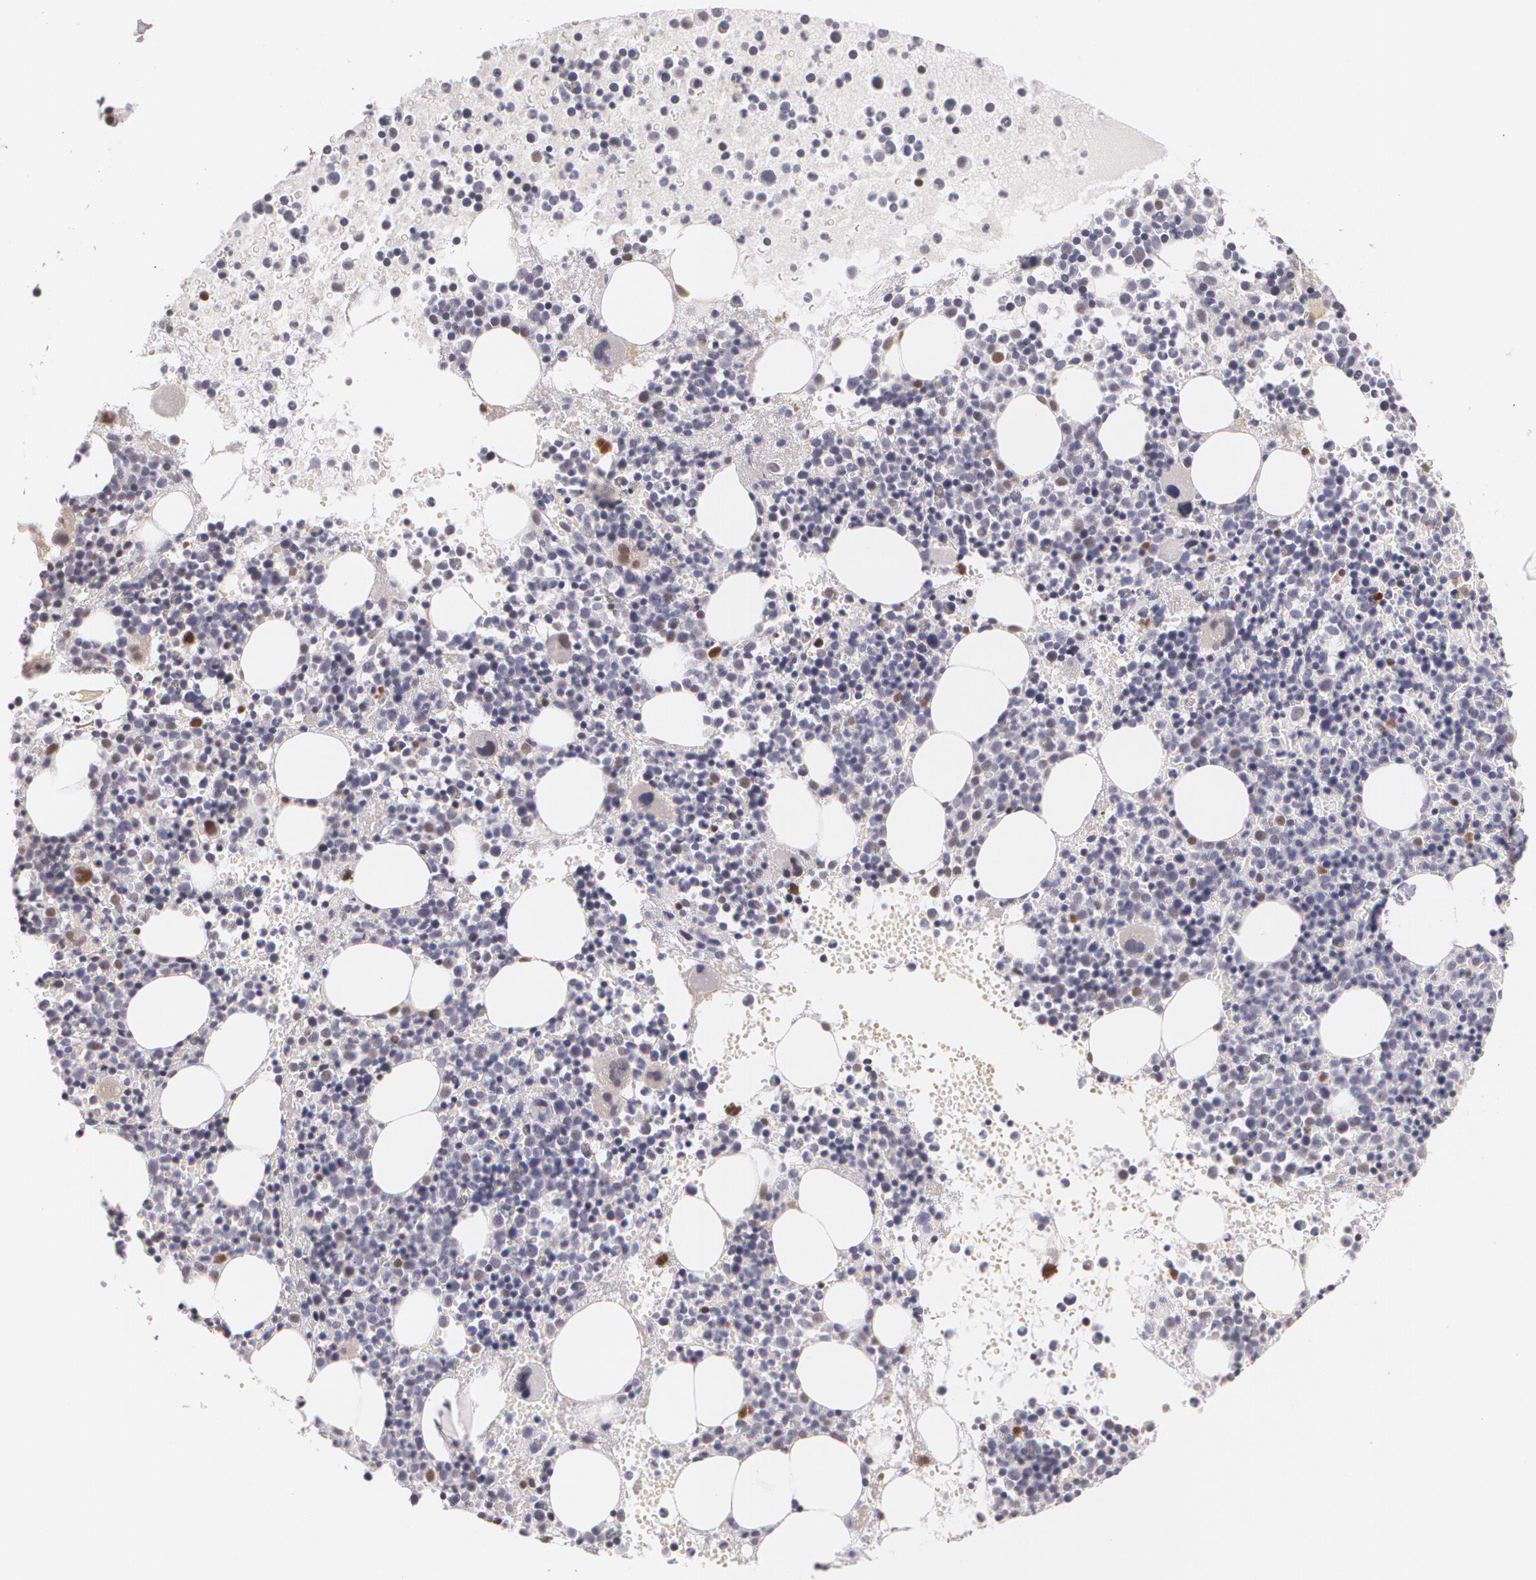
{"staining": {"intensity": "weak", "quantity": "<25%", "location": "nuclear"}, "tissue": "bone marrow", "cell_type": "Hematopoietic cells", "image_type": "normal", "snomed": [{"axis": "morphology", "description": "Normal tissue, NOS"}, {"axis": "topography", "description": "Bone marrow"}], "caption": "Normal bone marrow was stained to show a protein in brown. There is no significant staining in hematopoietic cells. Brightfield microscopy of immunohistochemistry stained with DAB (3,3'-diaminobenzidine) (brown) and hematoxylin (blue), captured at high magnification.", "gene": "ZBTB16", "patient": {"sex": "male", "age": 34}}